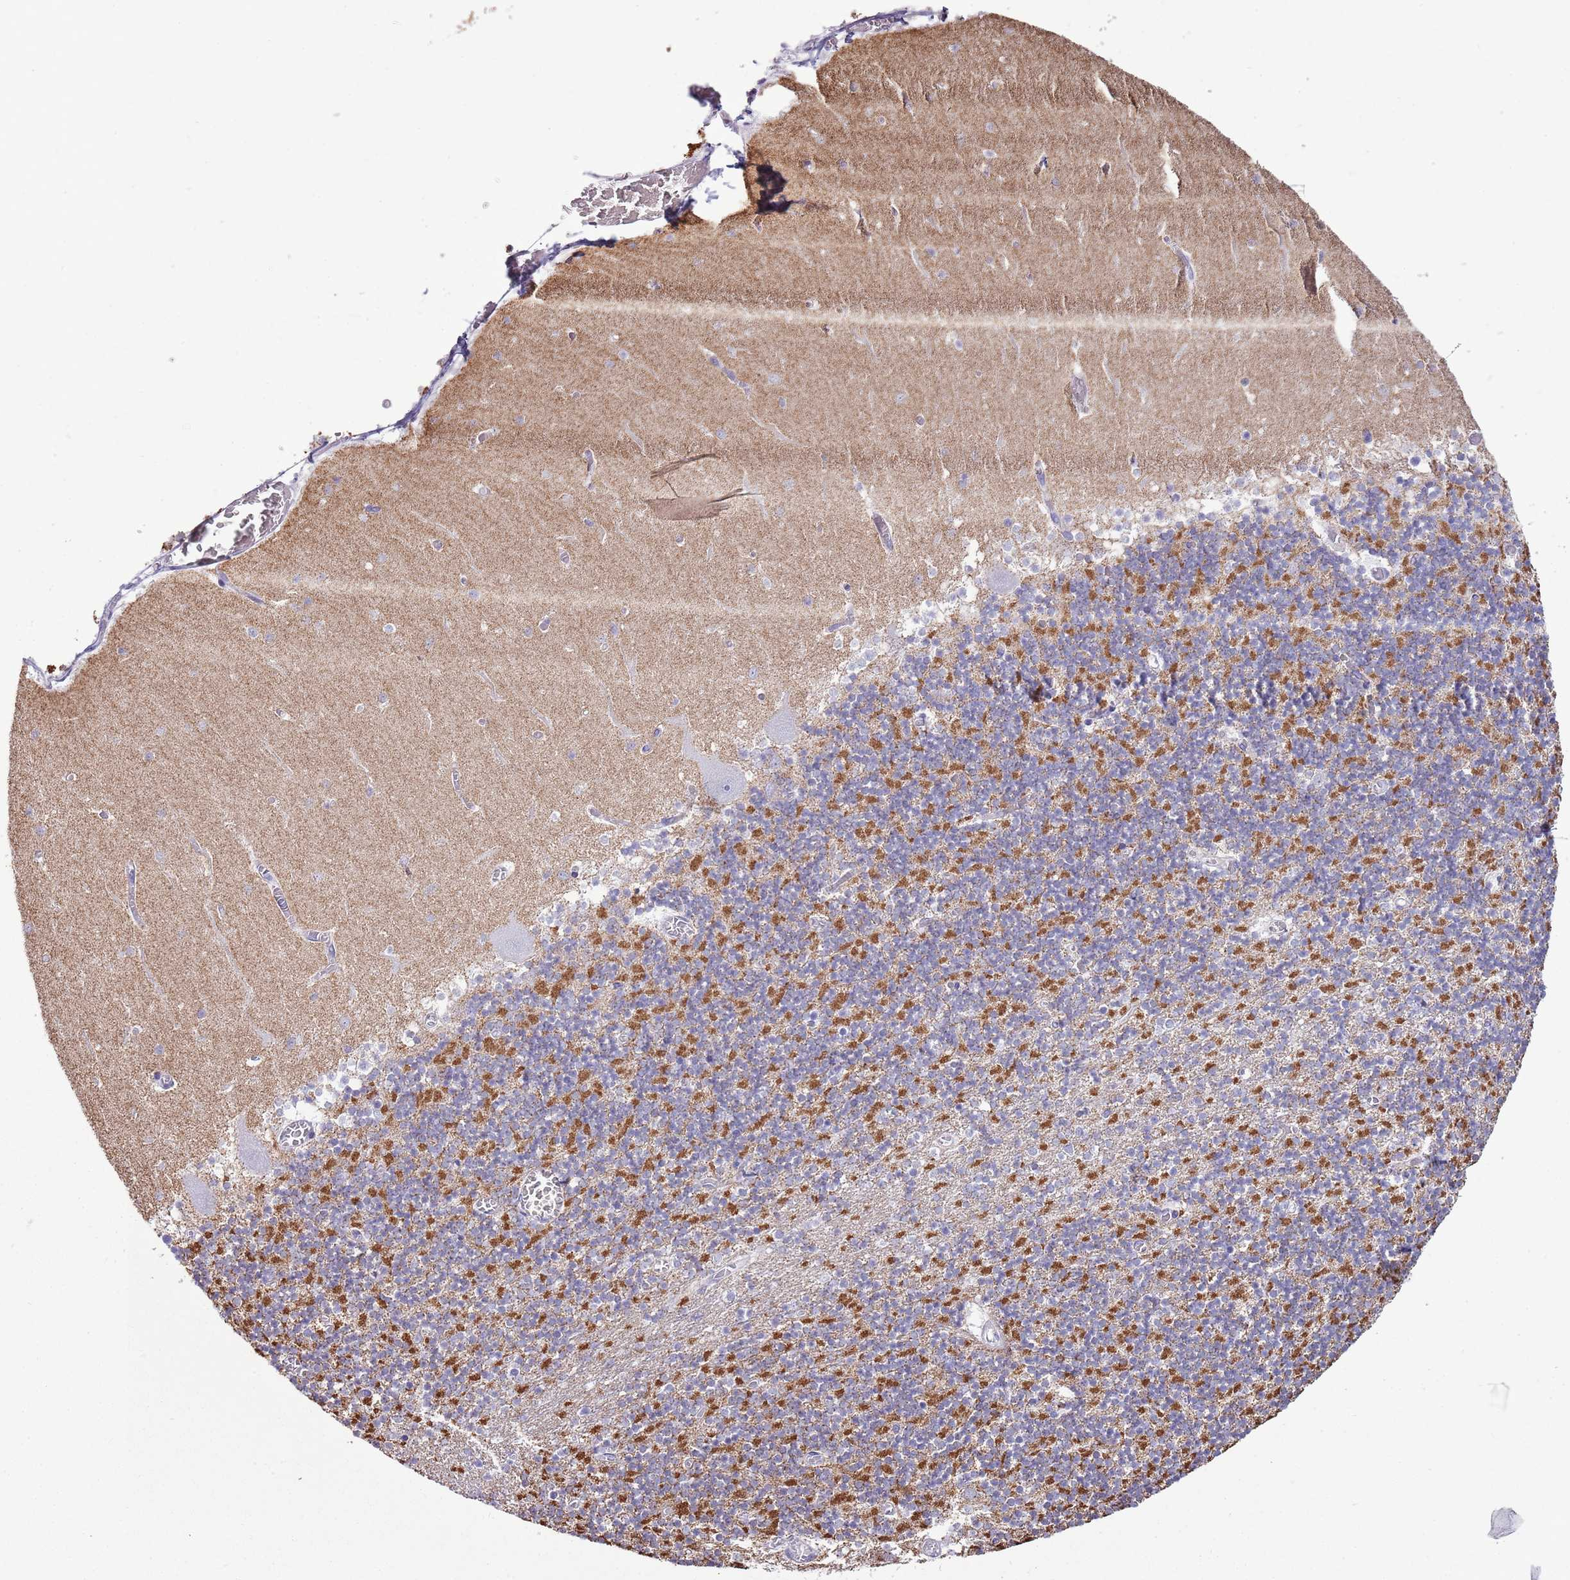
{"staining": {"intensity": "moderate", "quantity": "25%-75%", "location": "cytoplasmic/membranous"}, "tissue": "cerebellum", "cell_type": "Cells in granular layer", "image_type": "normal", "snomed": [{"axis": "morphology", "description": "Normal tissue, NOS"}, {"axis": "topography", "description": "Cerebellum"}], "caption": "Protein expression analysis of benign cerebellum exhibits moderate cytoplasmic/membranous expression in approximately 25%-75% of cells in granular layer.", "gene": "SLC23A1", "patient": {"sex": "female", "age": 28}}